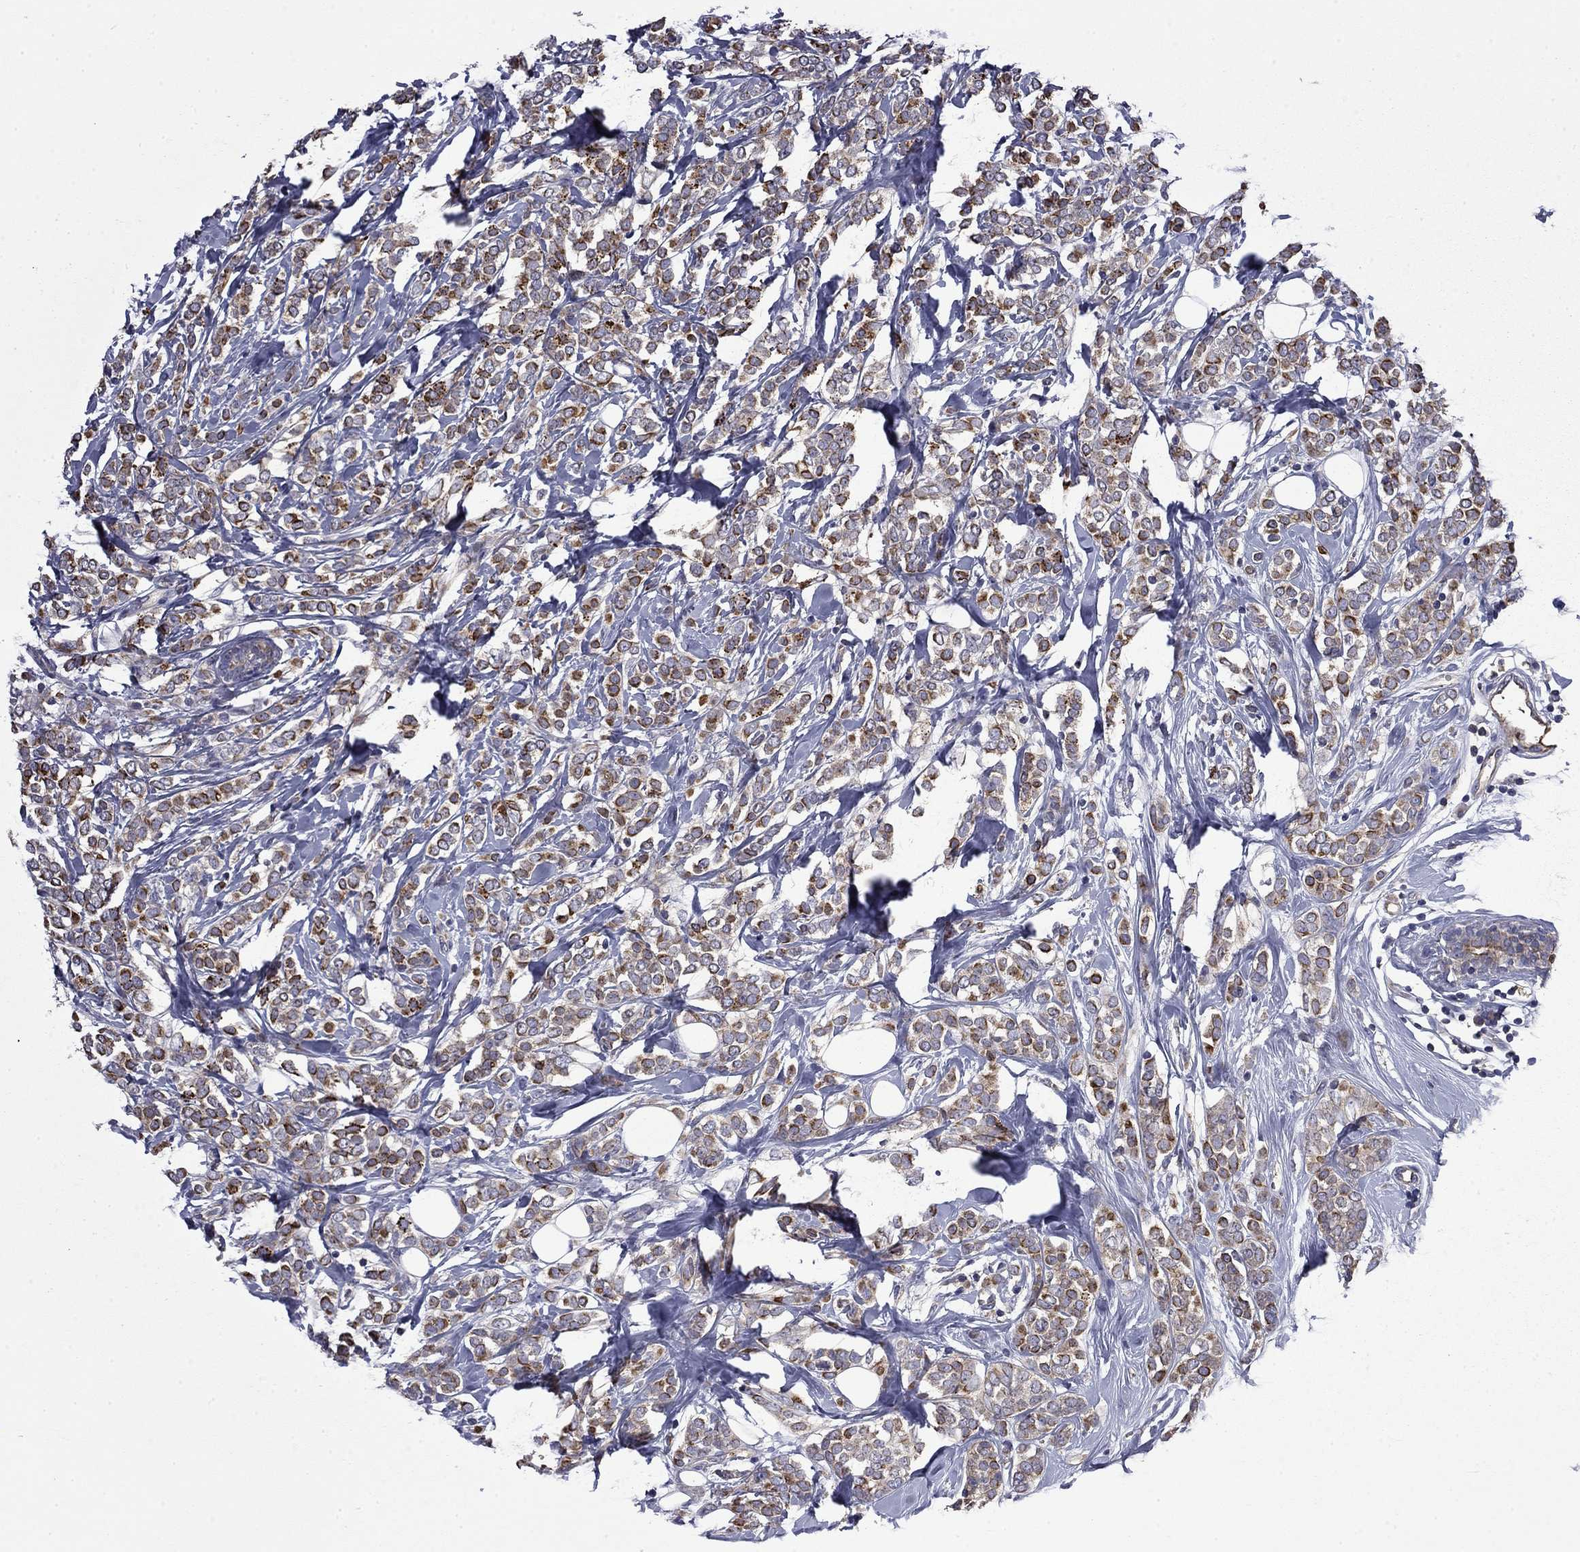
{"staining": {"intensity": "strong", "quantity": "25%-75%", "location": "cytoplasmic/membranous"}, "tissue": "breast cancer", "cell_type": "Tumor cells", "image_type": "cancer", "snomed": [{"axis": "morphology", "description": "Lobular carcinoma"}, {"axis": "topography", "description": "Breast"}], "caption": "Immunohistochemistry (IHC) histopathology image of neoplastic tissue: human lobular carcinoma (breast) stained using immunohistochemistry shows high levels of strong protein expression localized specifically in the cytoplasmic/membranous of tumor cells, appearing as a cytoplasmic/membranous brown color.", "gene": "CEACAM7", "patient": {"sex": "female", "age": 49}}